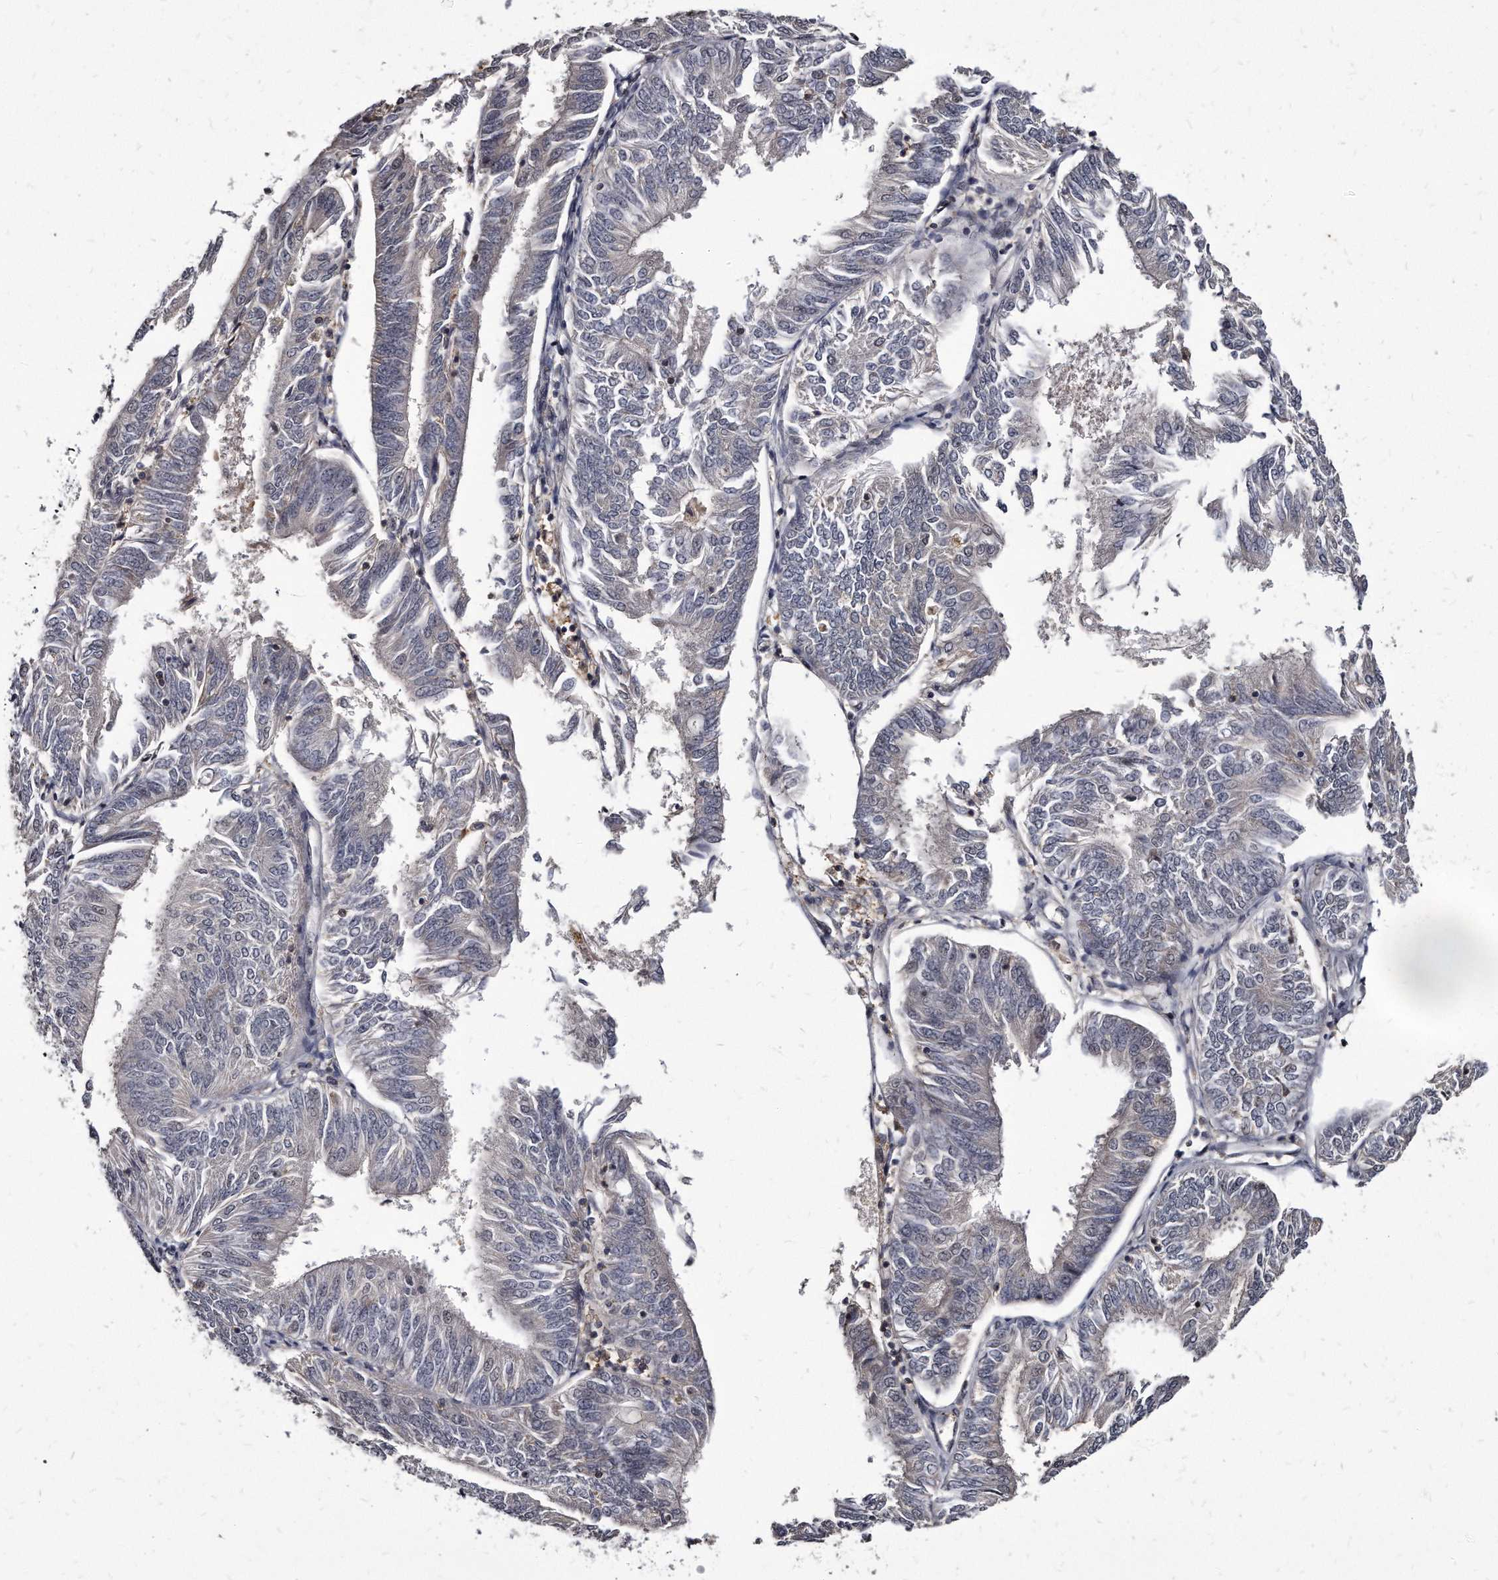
{"staining": {"intensity": "negative", "quantity": "none", "location": "none"}, "tissue": "endometrial cancer", "cell_type": "Tumor cells", "image_type": "cancer", "snomed": [{"axis": "morphology", "description": "Adenocarcinoma, NOS"}, {"axis": "topography", "description": "Endometrium"}], "caption": "Histopathology image shows no protein positivity in tumor cells of endometrial adenocarcinoma tissue. Nuclei are stained in blue.", "gene": "KLHDC3", "patient": {"sex": "female", "age": 58}}